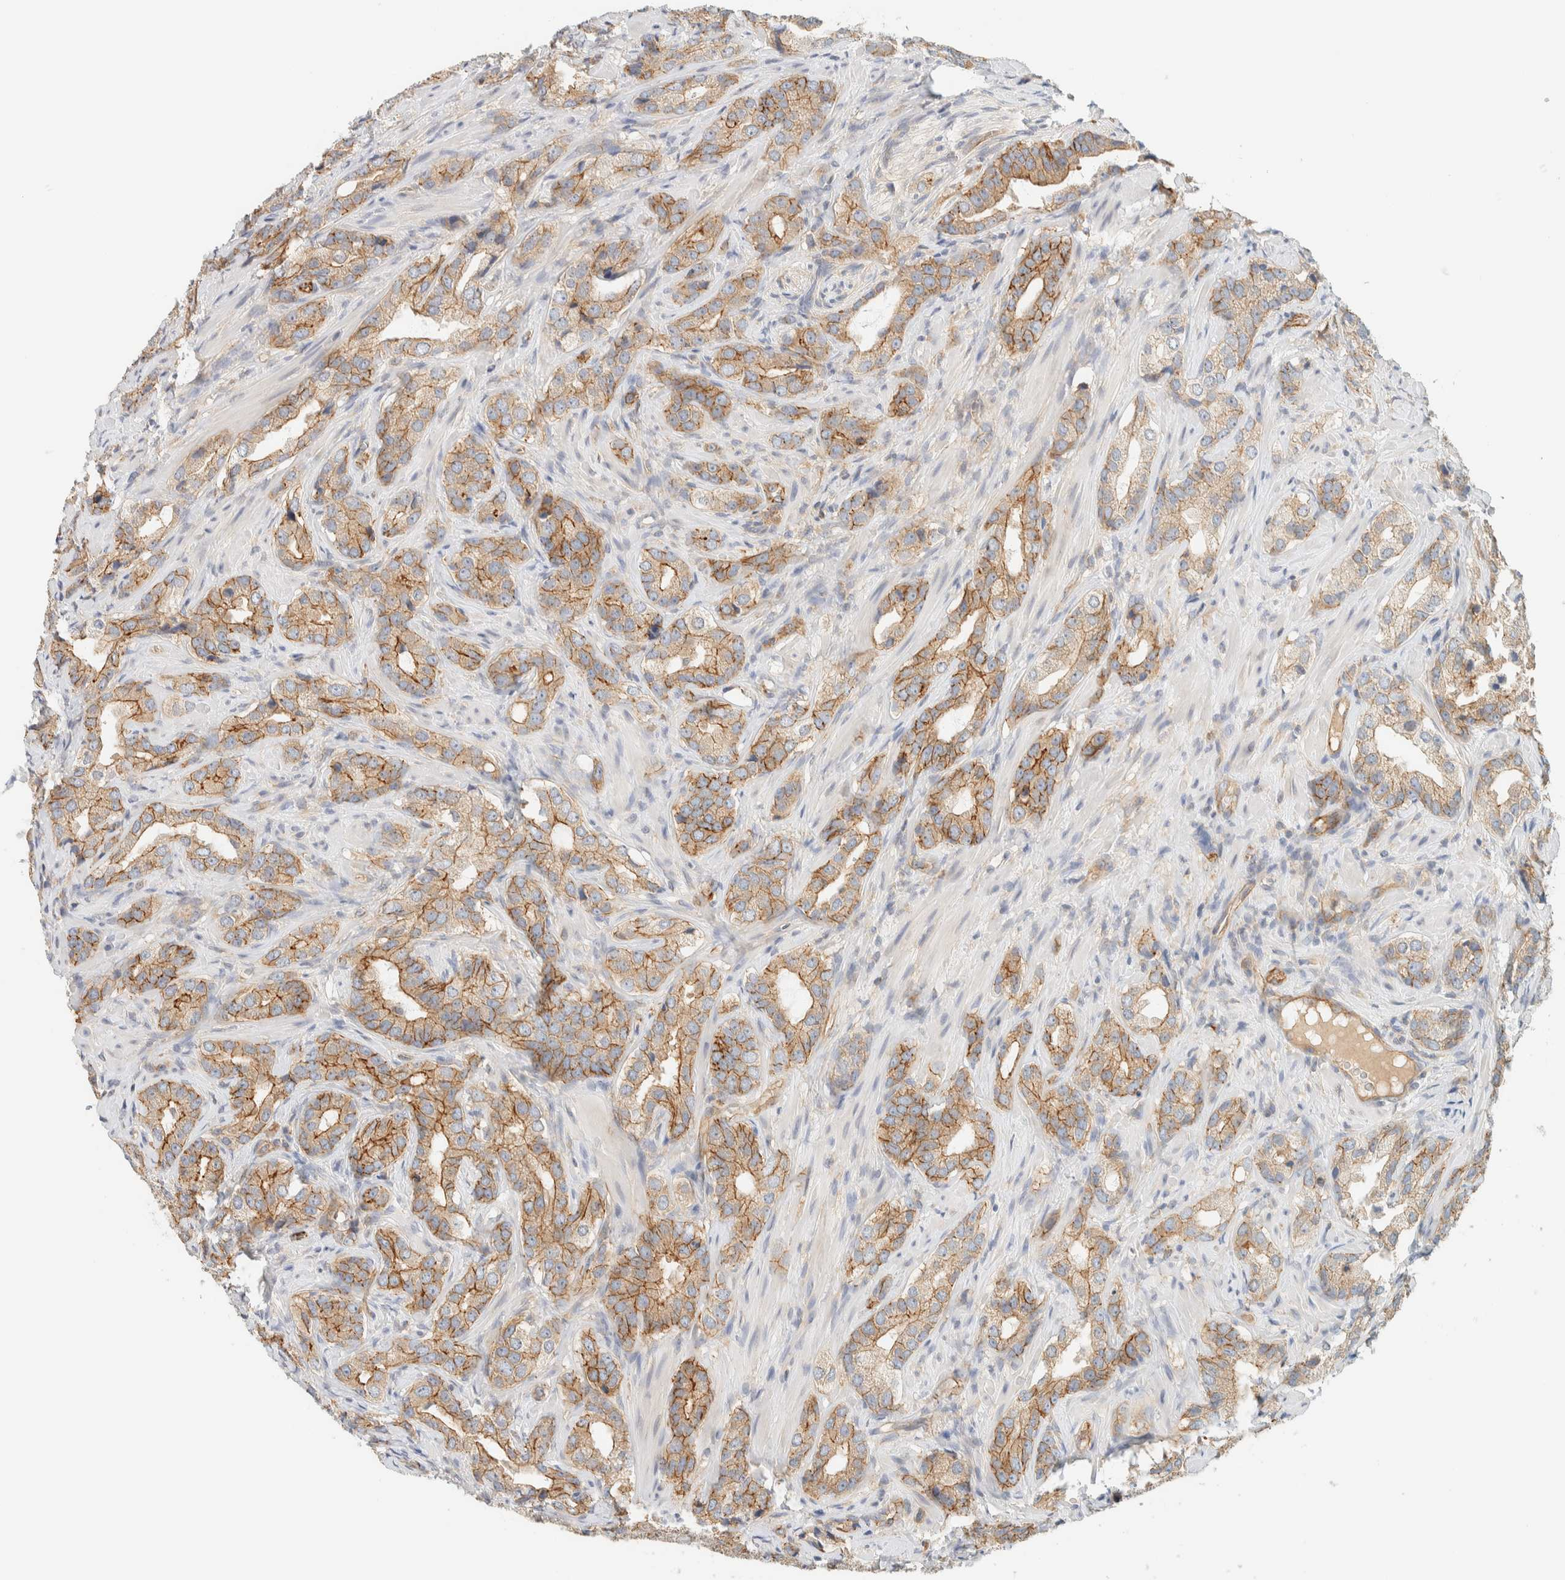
{"staining": {"intensity": "moderate", "quantity": ">75%", "location": "cytoplasmic/membranous"}, "tissue": "prostate cancer", "cell_type": "Tumor cells", "image_type": "cancer", "snomed": [{"axis": "morphology", "description": "Adenocarcinoma, High grade"}, {"axis": "topography", "description": "Prostate"}], "caption": "Immunohistochemistry staining of prostate adenocarcinoma (high-grade), which displays medium levels of moderate cytoplasmic/membranous expression in about >75% of tumor cells indicating moderate cytoplasmic/membranous protein expression. The staining was performed using DAB (3,3'-diaminobenzidine) (brown) for protein detection and nuclei were counterstained in hematoxylin (blue).", "gene": "LIMA1", "patient": {"sex": "male", "age": 63}}